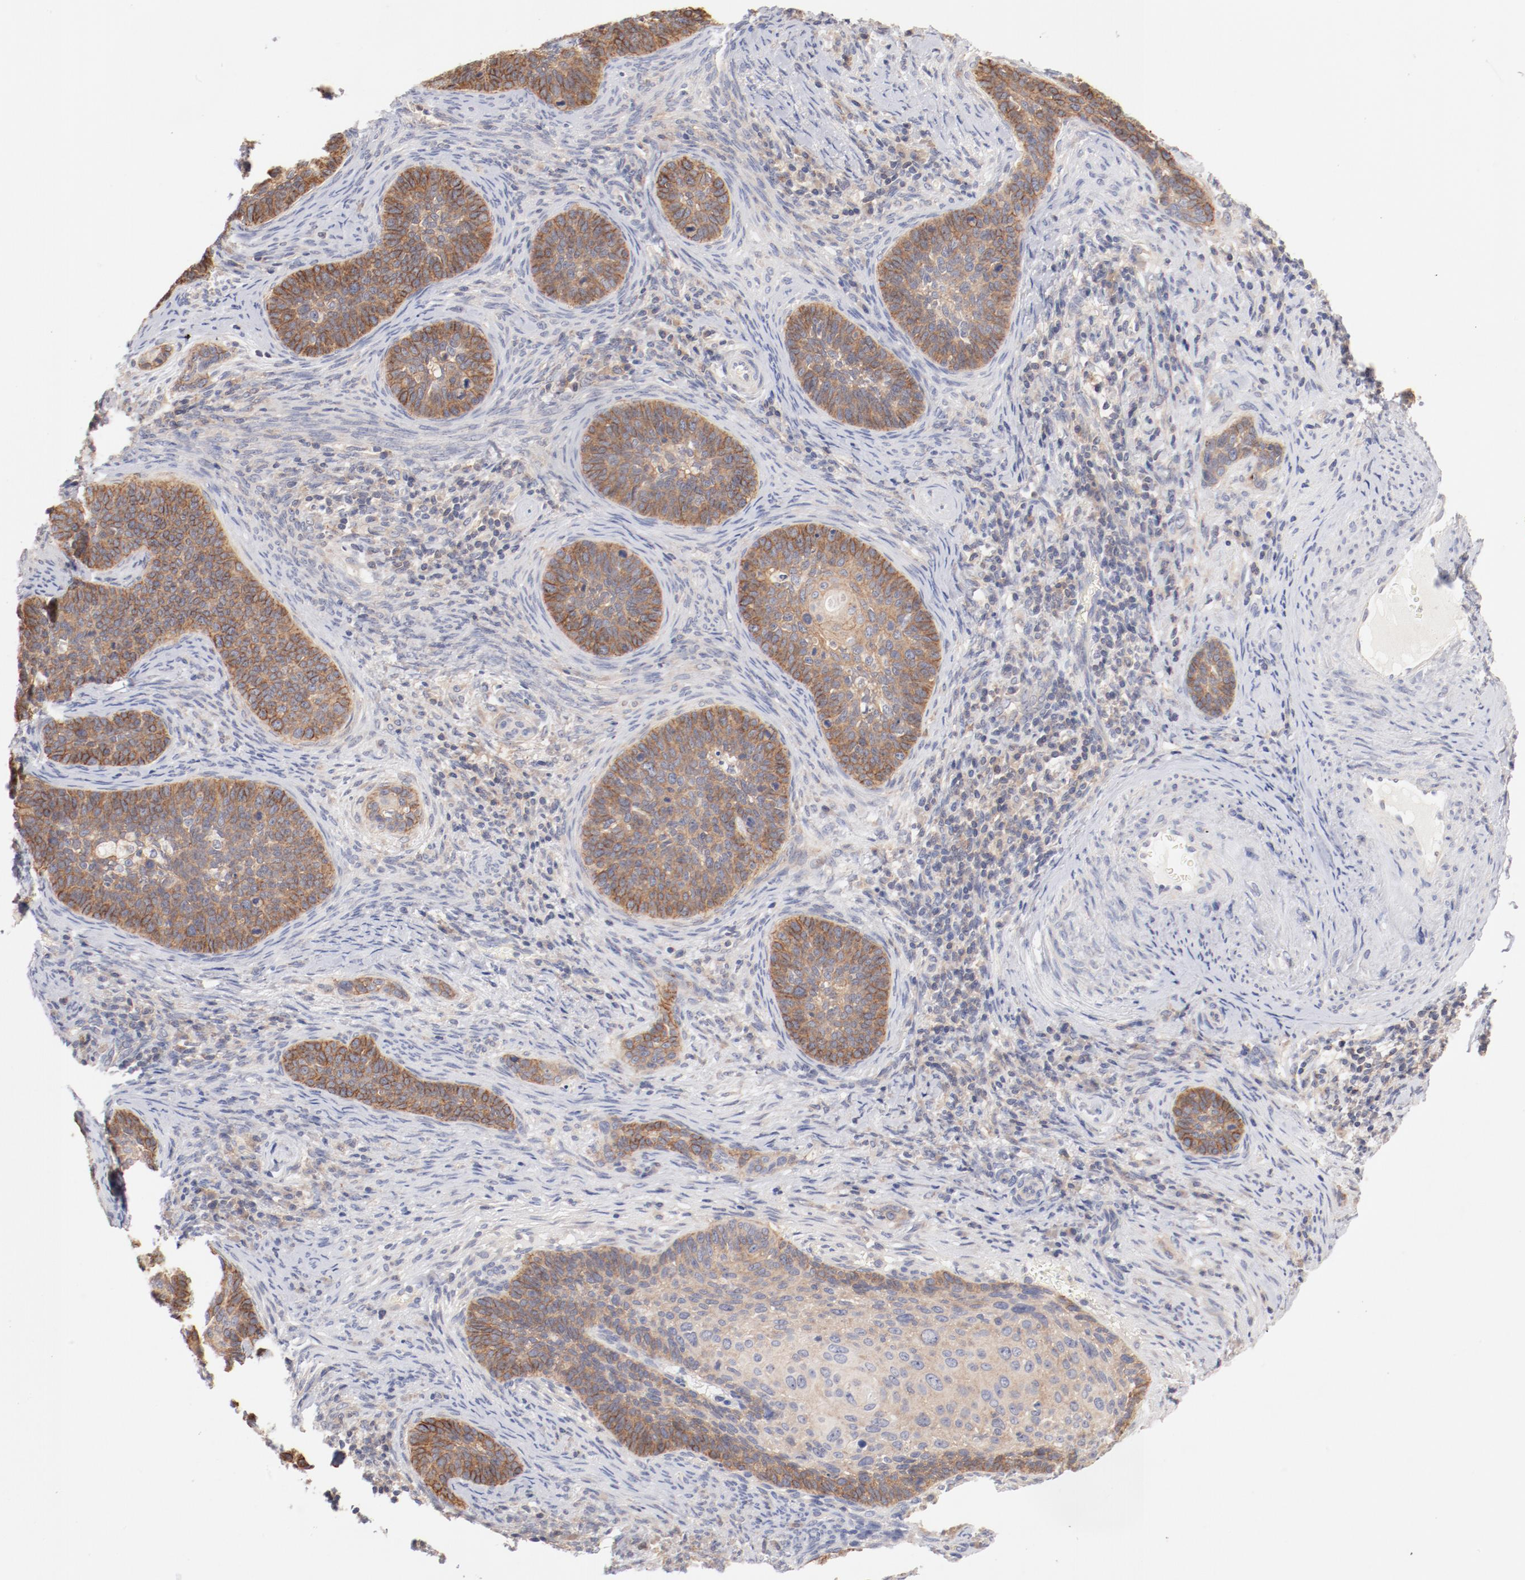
{"staining": {"intensity": "moderate", "quantity": ">75%", "location": "cytoplasmic/membranous"}, "tissue": "cervical cancer", "cell_type": "Tumor cells", "image_type": "cancer", "snomed": [{"axis": "morphology", "description": "Squamous cell carcinoma, NOS"}, {"axis": "topography", "description": "Cervix"}], "caption": "Immunohistochemistry (IHC) photomicrograph of cervical cancer stained for a protein (brown), which demonstrates medium levels of moderate cytoplasmic/membranous positivity in about >75% of tumor cells.", "gene": "SETD3", "patient": {"sex": "female", "age": 33}}